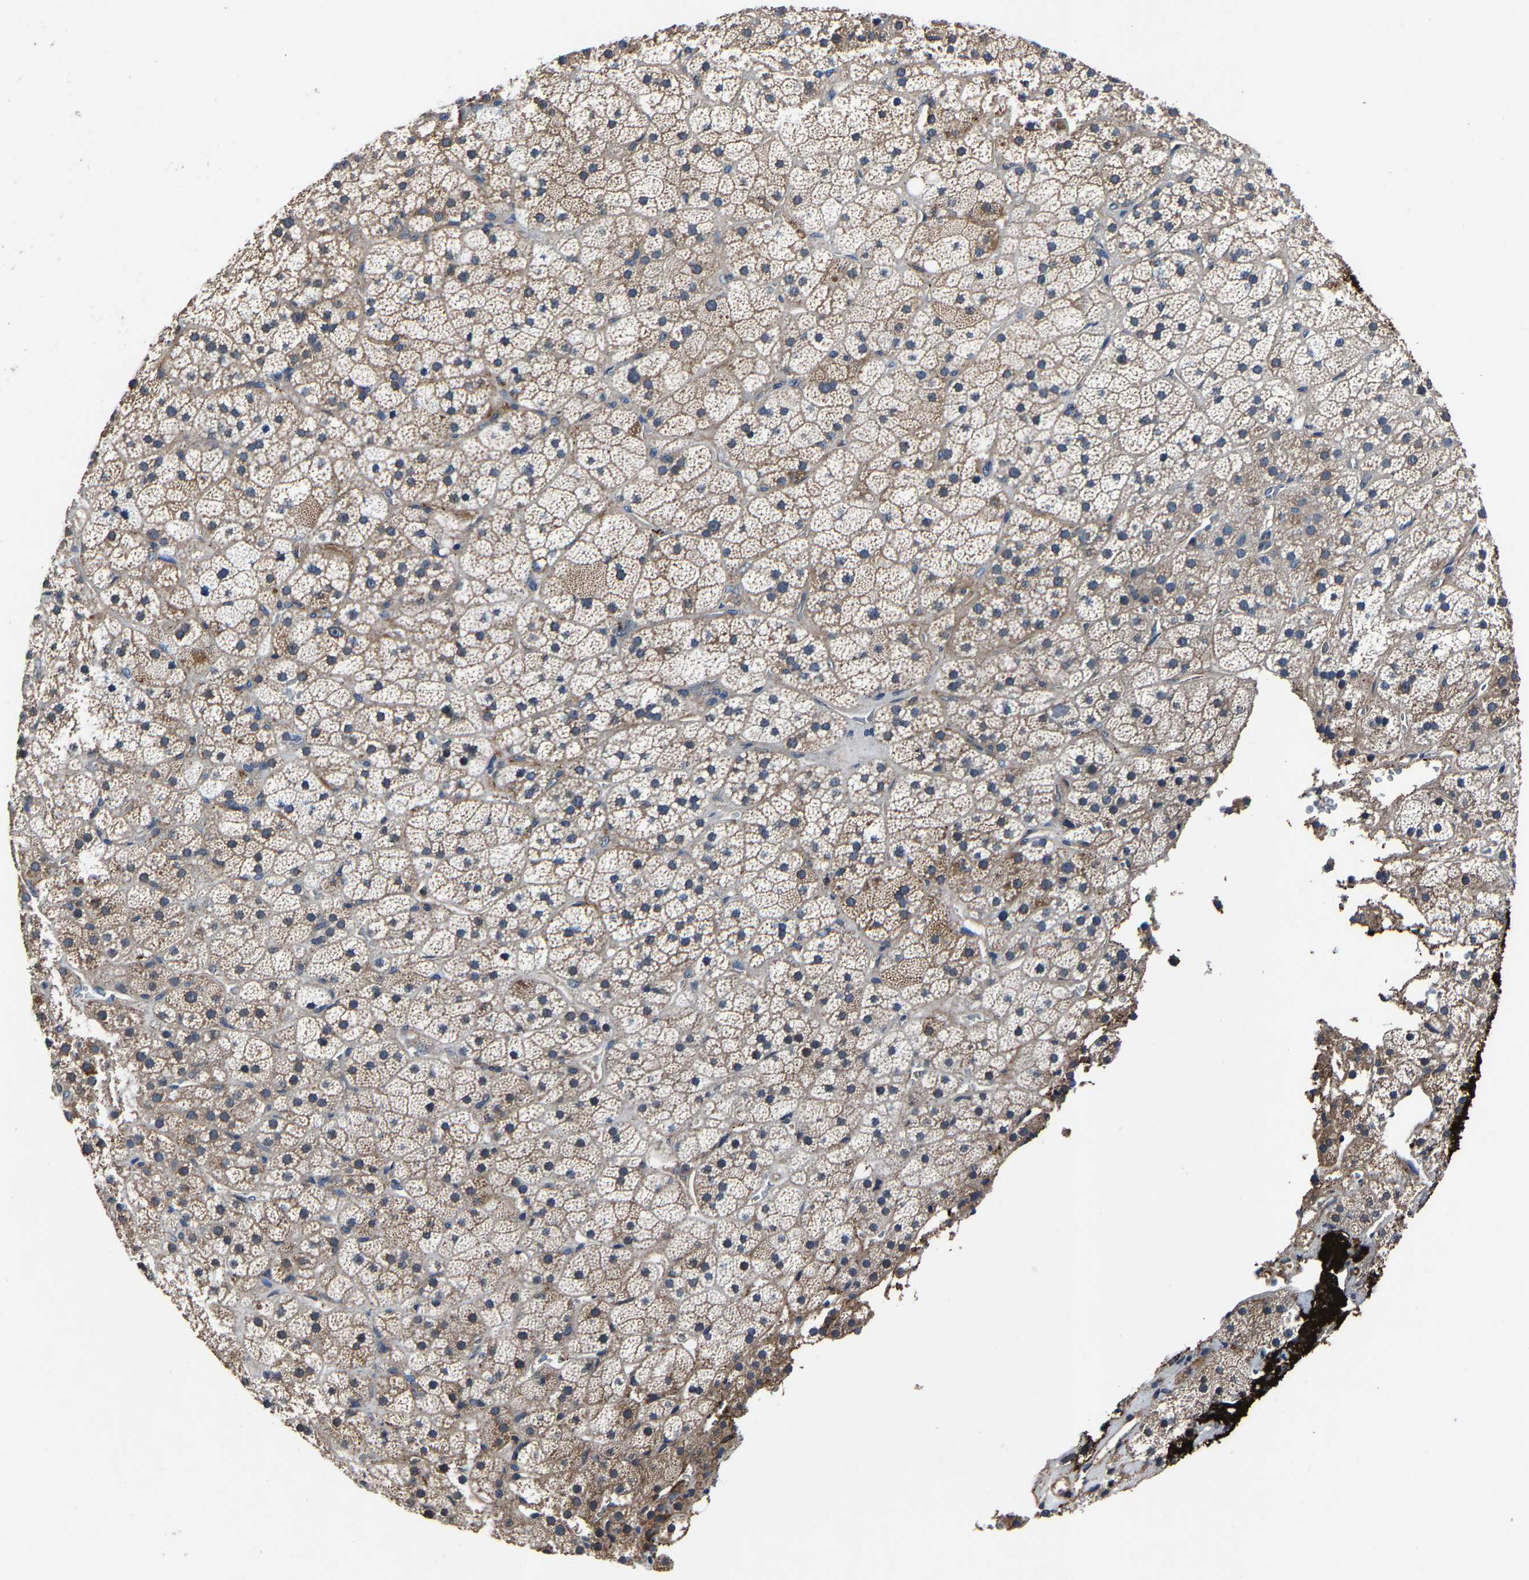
{"staining": {"intensity": "weak", "quantity": ">75%", "location": "cytoplasmic/membranous"}, "tissue": "adrenal gland", "cell_type": "Glandular cells", "image_type": "normal", "snomed": [{"axis": "morphology", "description": "Normal tissue, NOS"}, {"axis": "topography", "description": "Adrenal gland"}], "caption": "Glandular cells display low levels of weak cytoplasmic/membranous positivity in about >75% of cells in benign adrenal gland.", "gene": "KIAA1958", "patient": {"sex": "male", "age": 57}}